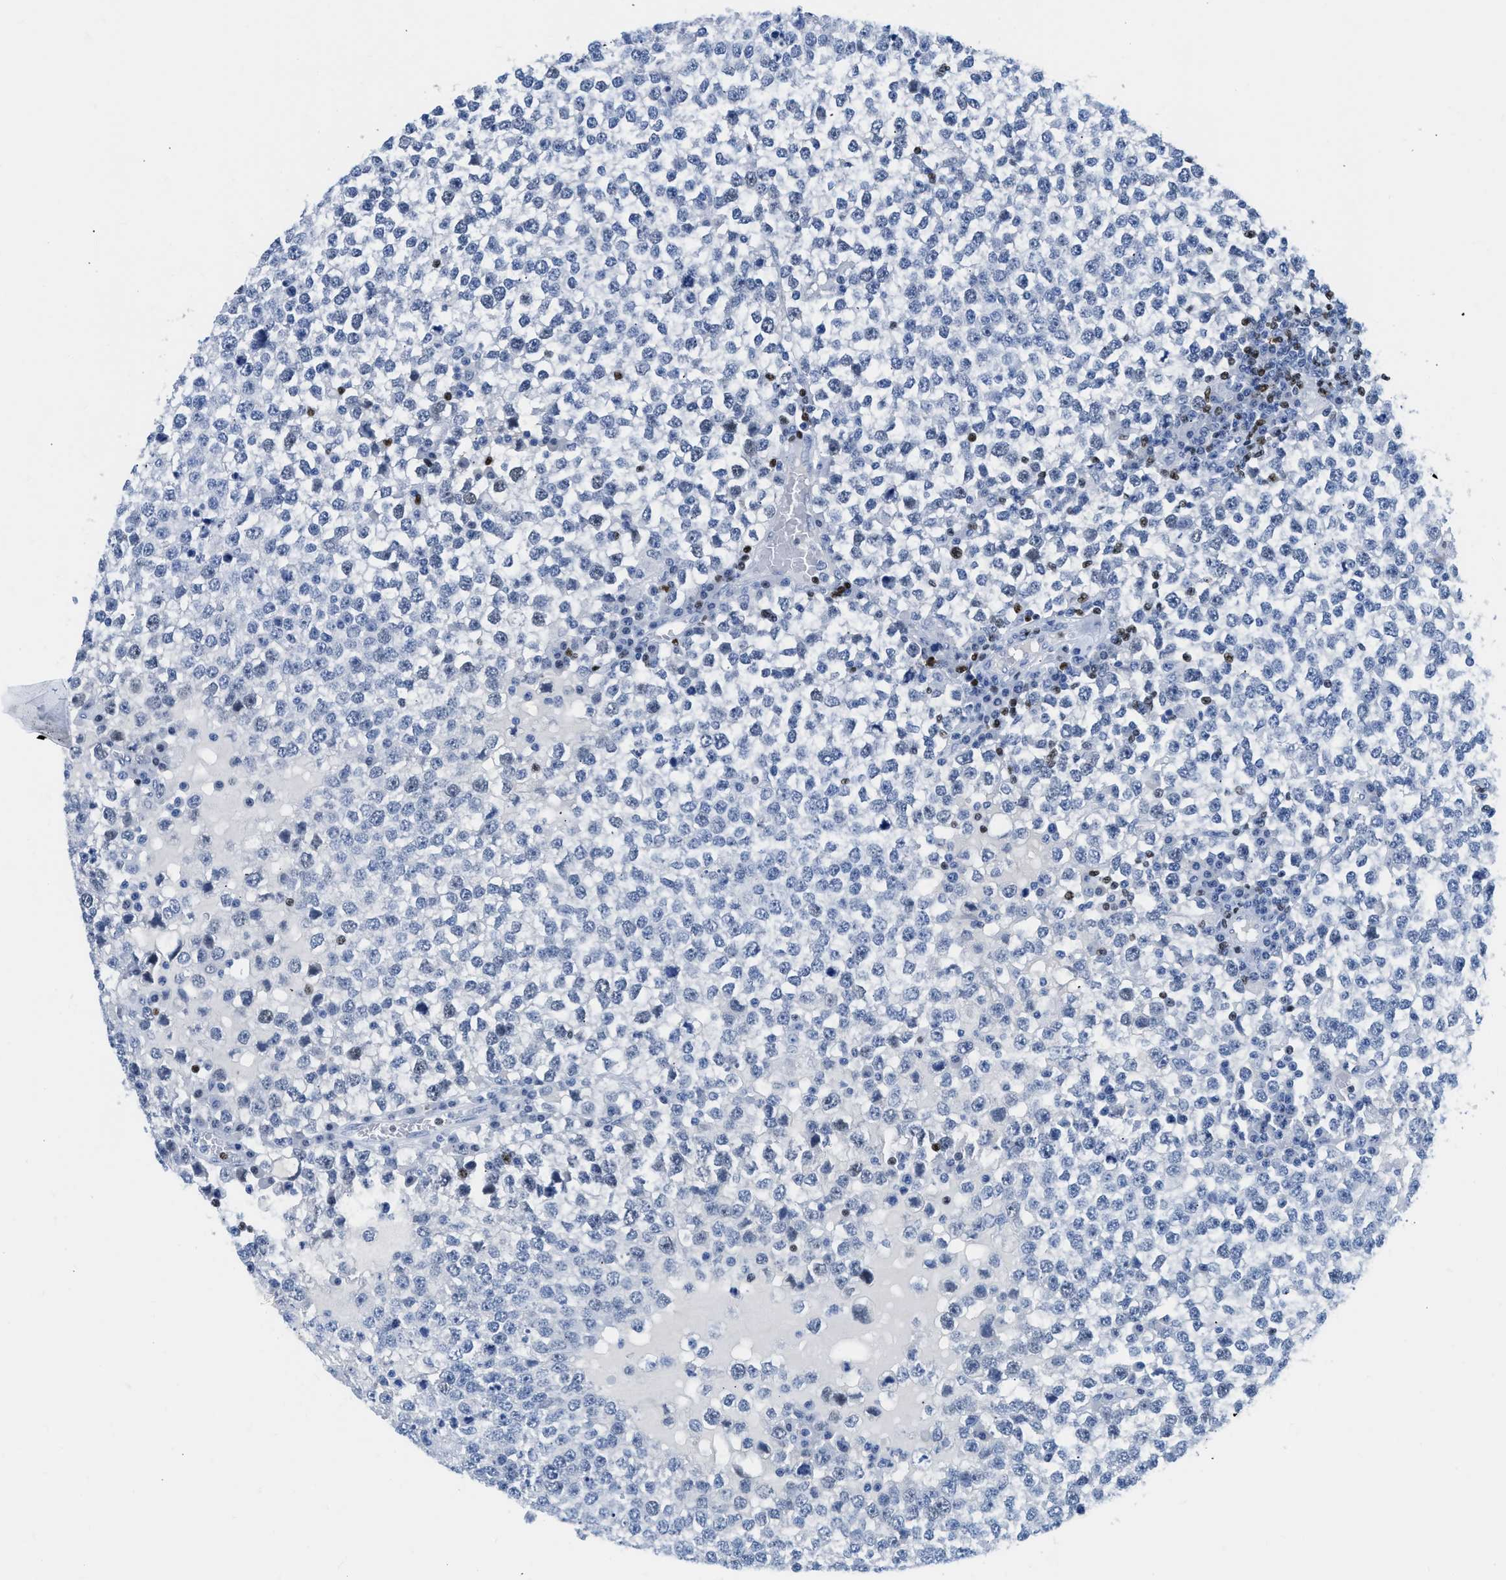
{"staining": {"intensity": "moderate", "quantity": "<25%", "location": "nuclear"}, "tissue": "testis cancer", "cell_type": "Tumor cells", "image_type": "cancer", "snomed": [{"axis": "morphology", "description": "Seminoma, NOS"}, {"axis": "topography", "description": "Testis"}], "caption": "Immunohistochemical staining of human seminoma (testis) reveals low levels of moderate nuclear expression in about <25% of tumor cells.", "gene": "TCF7", "patient": {"sex": "male", "age": 65}}